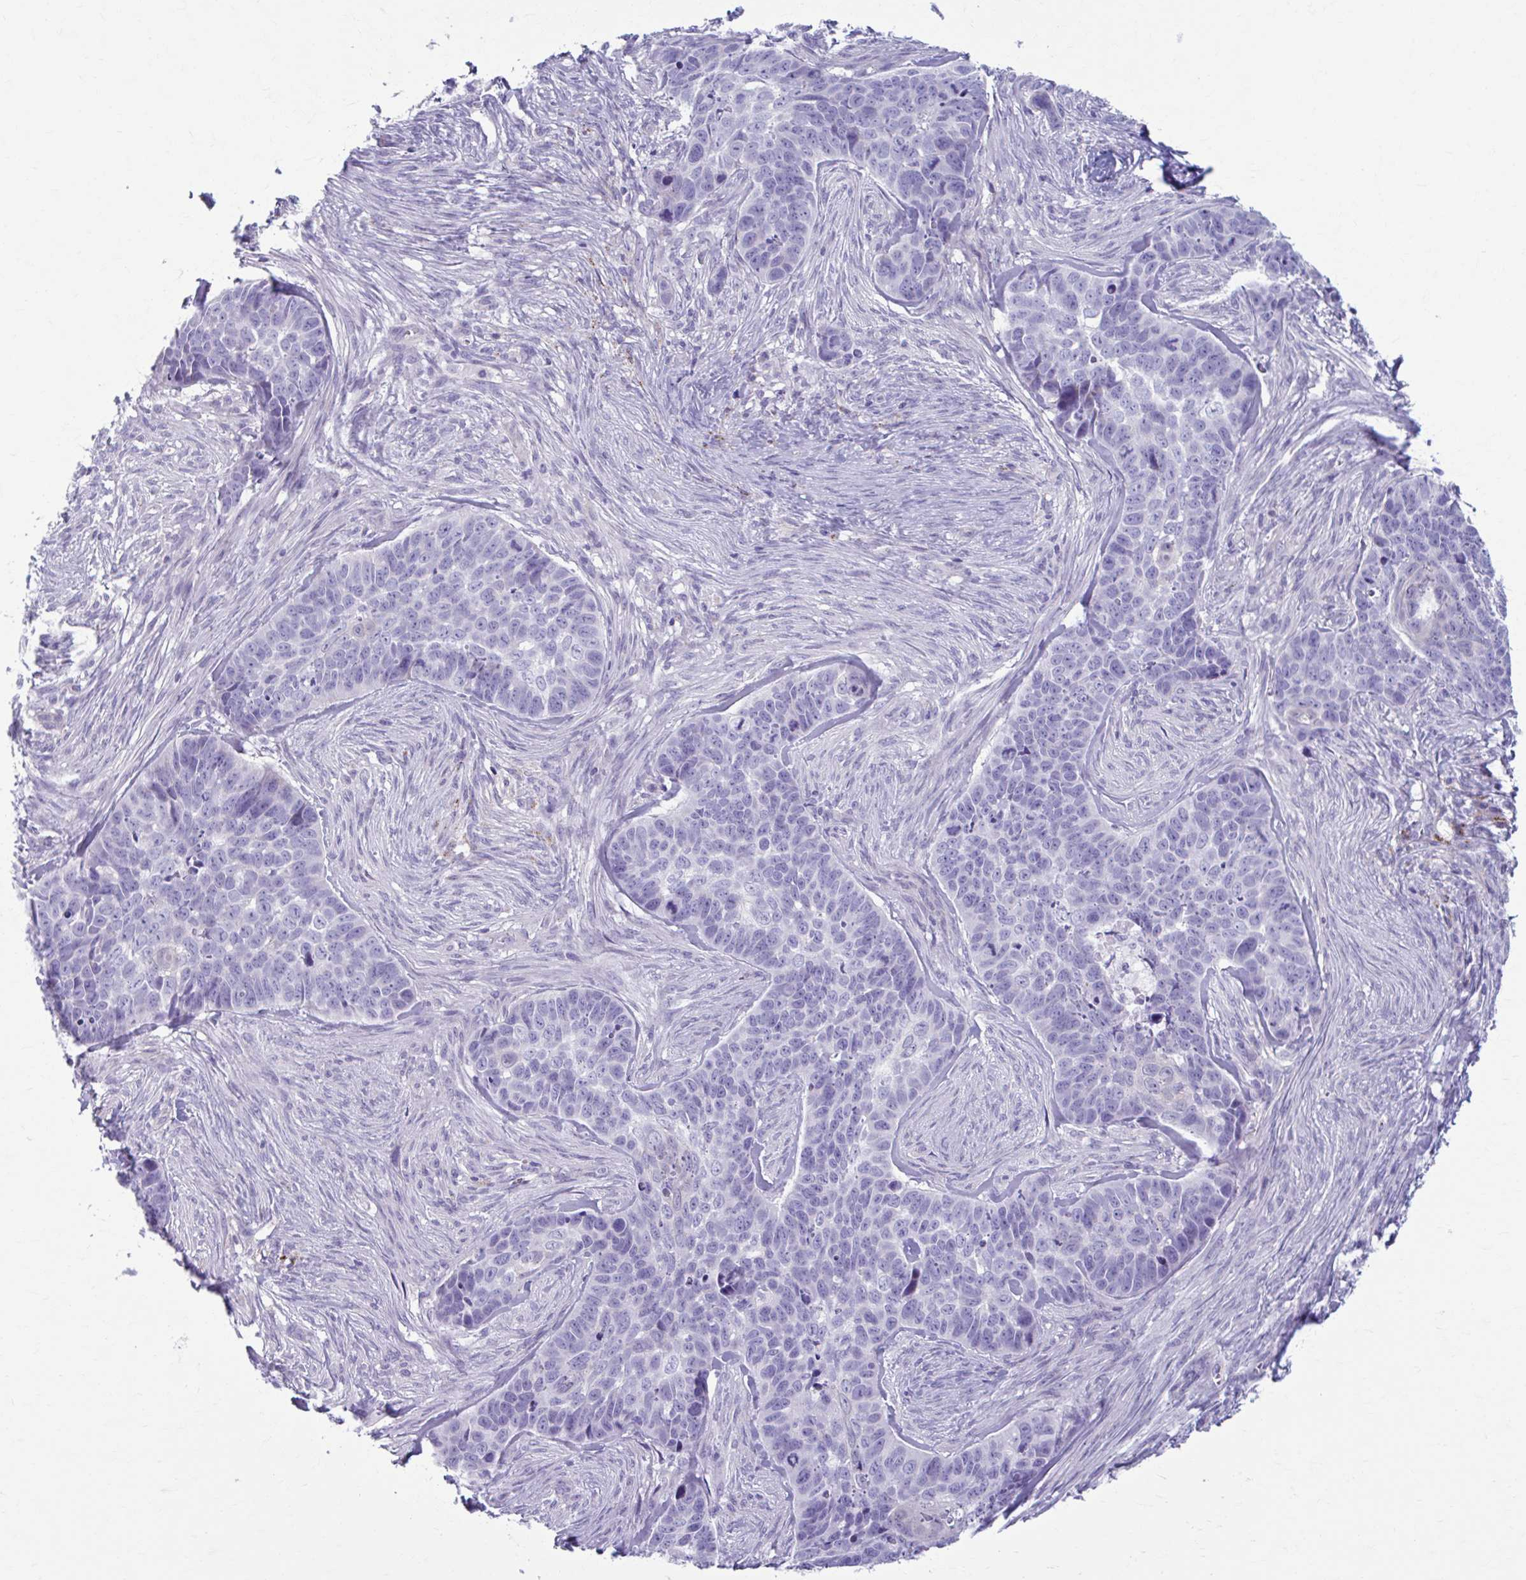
{"staining": {"intensity": "negative", "quantity": "none", "location": "none"}, "tissue": "skin cancer", "cell_type": "Tumor cells", "image_type": "cancer", "snomed": [{"axis": "morphology", "description": "Basal cell carcinoma"}, {"axis": "topography", "description": "Skin"}], "caption": "Tumor cells are negative for protein expression in human skin basal cell carcinoma.", "gene": "C12orf71", "patient": {"sex": "female", "age": 82}}